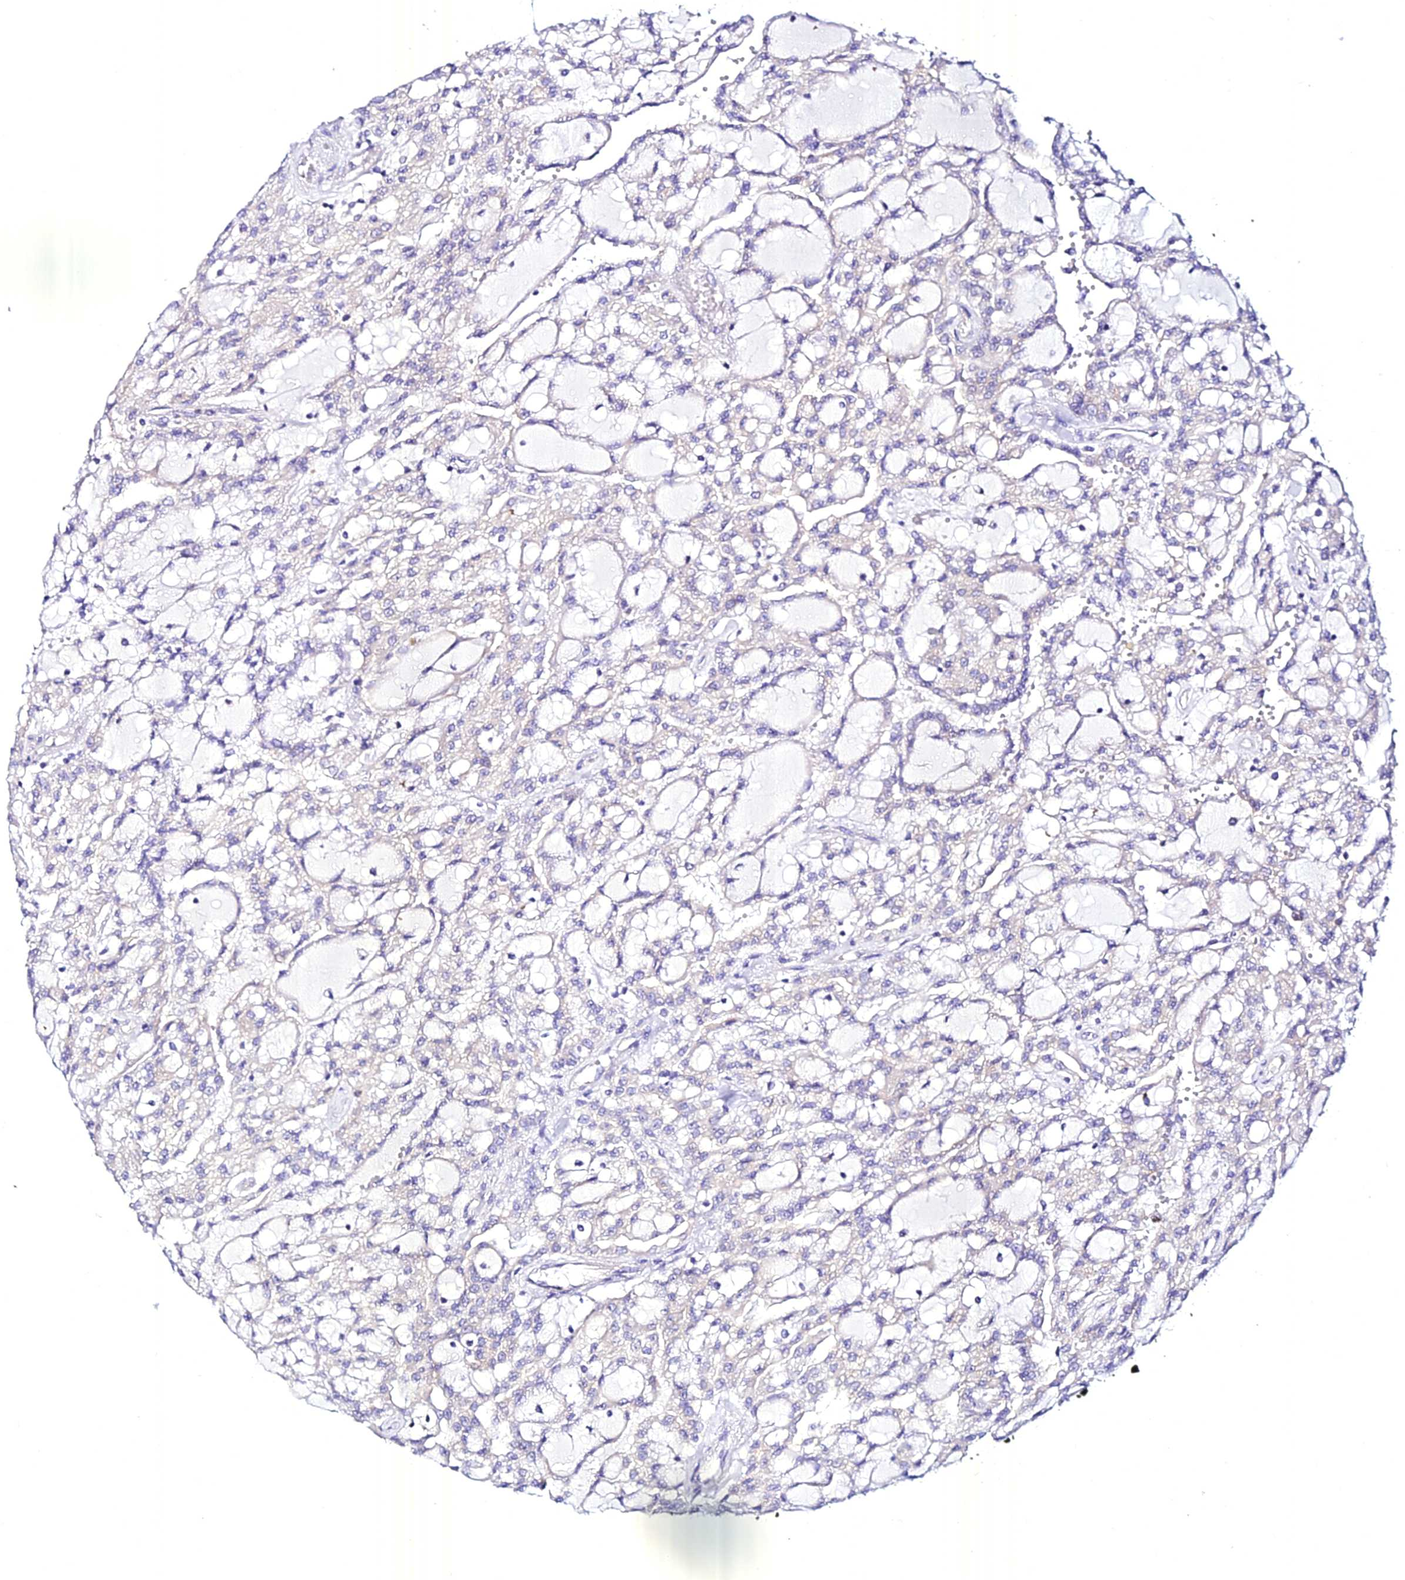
{"staining": {"intensity": "negative", "quantity": "none", "location": "none"}, "tissue": "renal cancer", "cell_type": "Tumor cells", "image_type": "cancer", "snomed": [{"axis": "morphology", "description": "Adenocarcinoma, NOS"}, {"axis": "topography", "description": "Kidney"}], "caption": "Image shows no significant protein positivity in tumor cells of adenocarcinoma (renal).", "gene": "ATG16L2", "patient": {"sex": "male", "age": 63}}